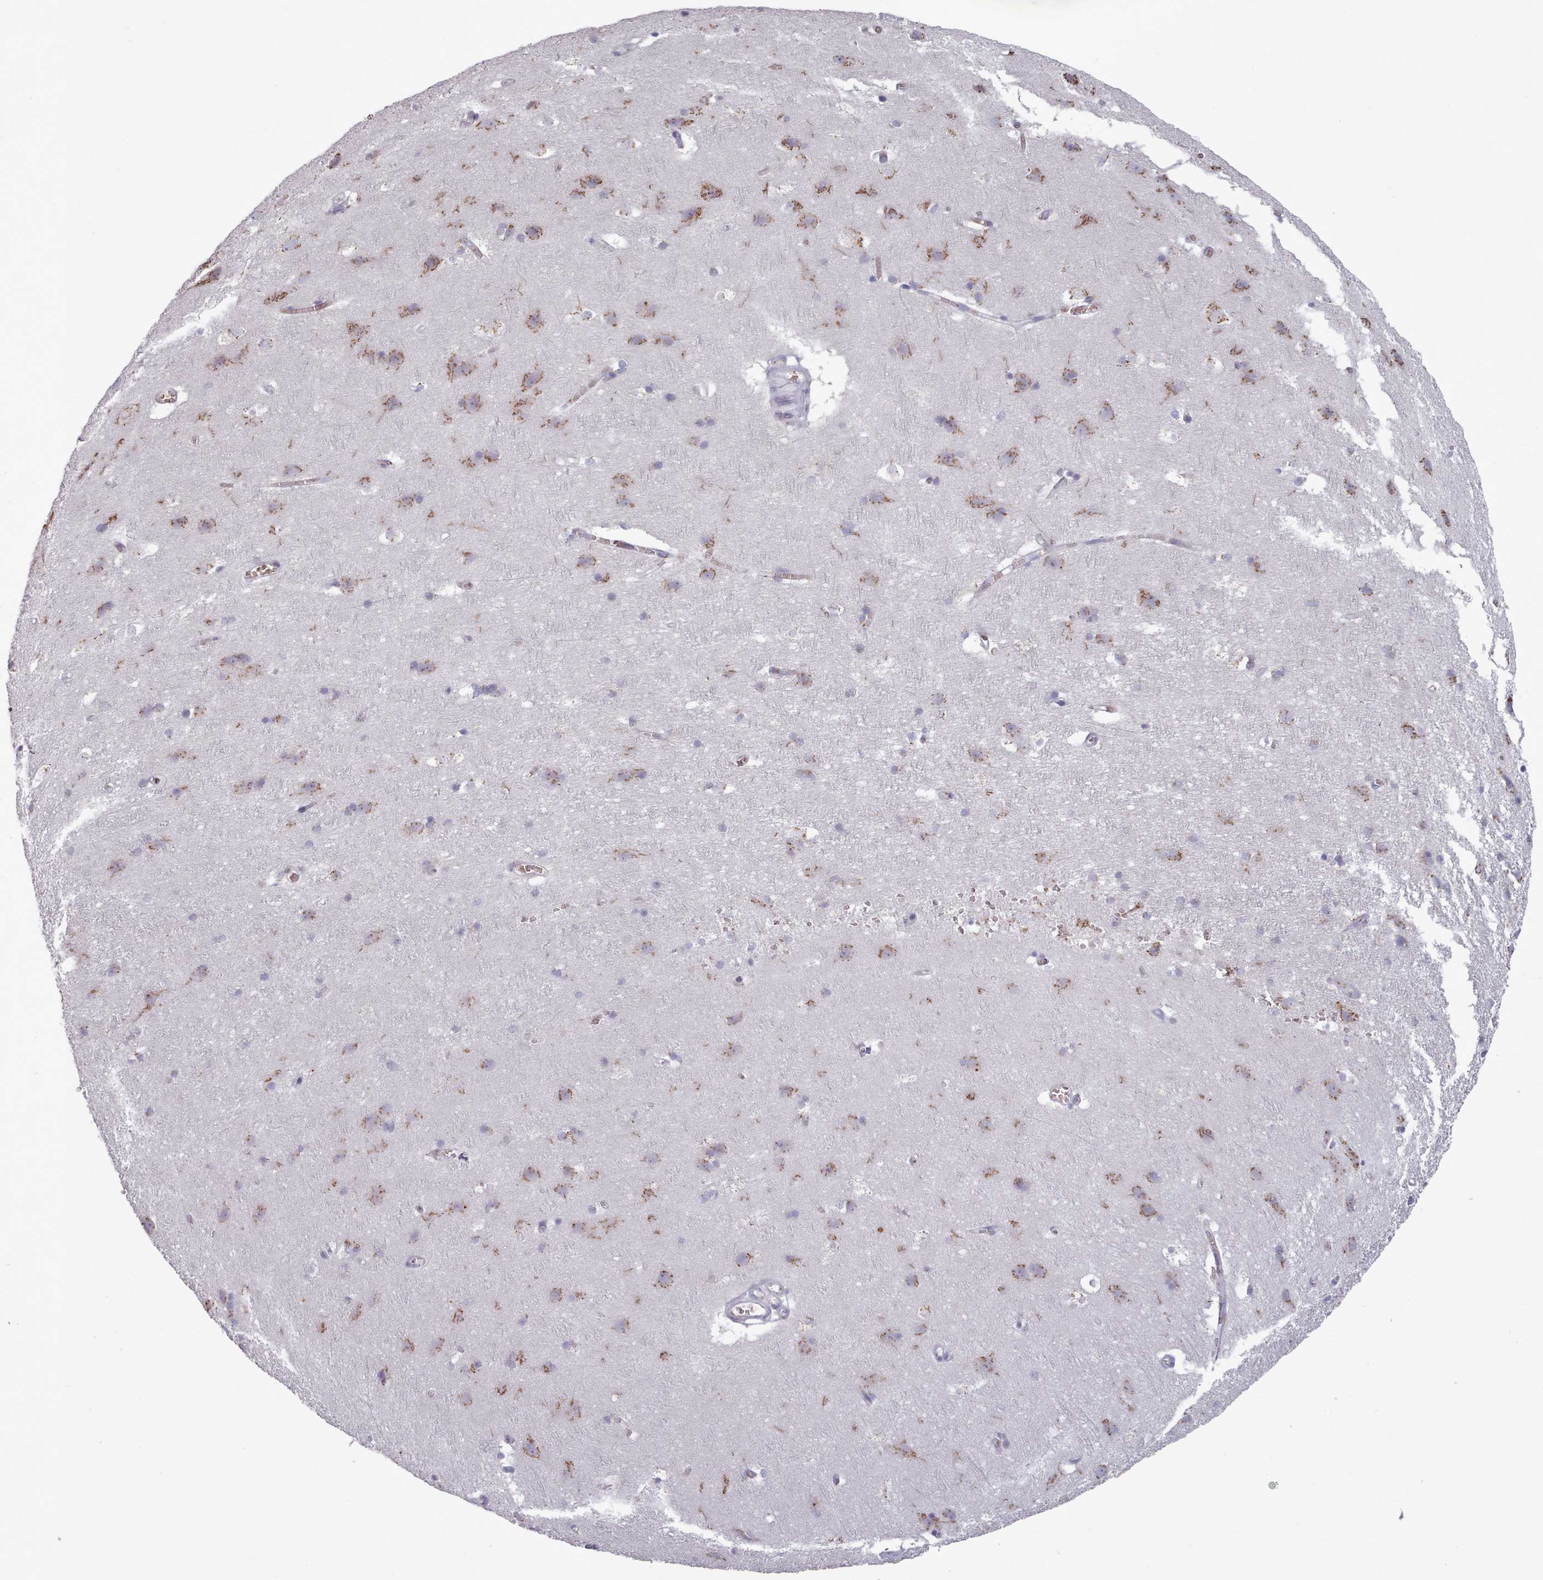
{"staining": {"intensity": "negative", "quantity": "none", "location": "none"}, "tissue": "cerebral cortex", "cell_type": "Endothelial cells", "image_type": "normal", "snomed": [{"axis": "morphology", "description": "Normal tissue, NOS"}, {"axis": "topography", "description": "Cerebral cortex"}], "caption": "This image is of unremarkable cerebral cortex stained with immunohistochemistry to label a protein in brown with the nuclei are counter-stained blue. There is no staining in endothelial cells.", "gene": "MAN1B1", "patient": {"sex": "male", "age": 54}}